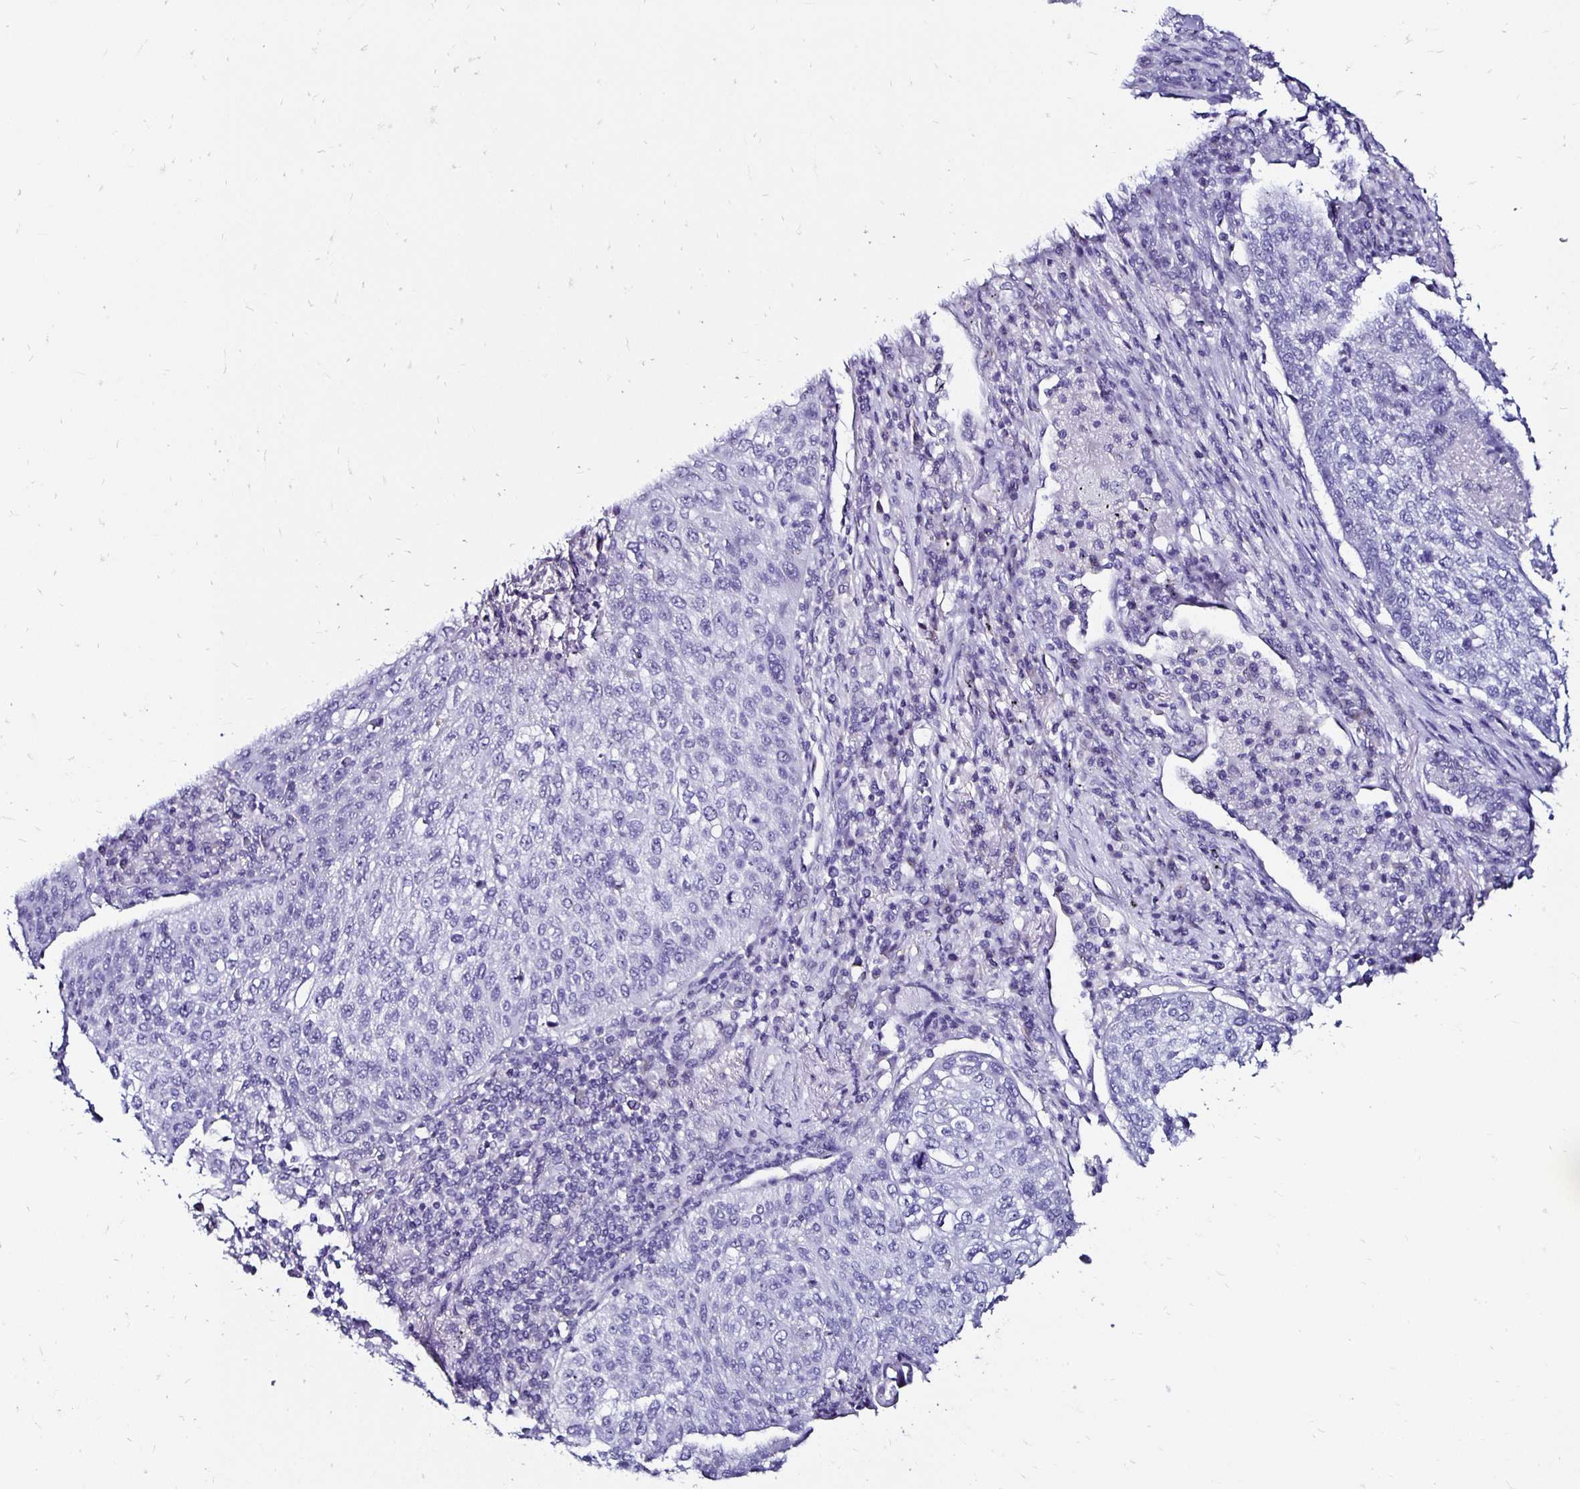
{"staining": {"intensity": "negative", "quantity": "none", "location": "none"}, "tissue": "lung cancer", "cell_type": "Tumor cells", "image_type": "cancer", "snomed": [{"axis": "morphology", "description": "Squamous cell carcinoma, NOS"}, {"axis": "topography", "description": "Lung"}], "caption": "An image of lung squamous cell carcinoma stained for a protein shows no brown staining in tumor cells. (Immunohistochemistry, brightfield microscopy, high magnification).", "gene": "KCNT1", "patient": {"sex": "male", "age": 63}}